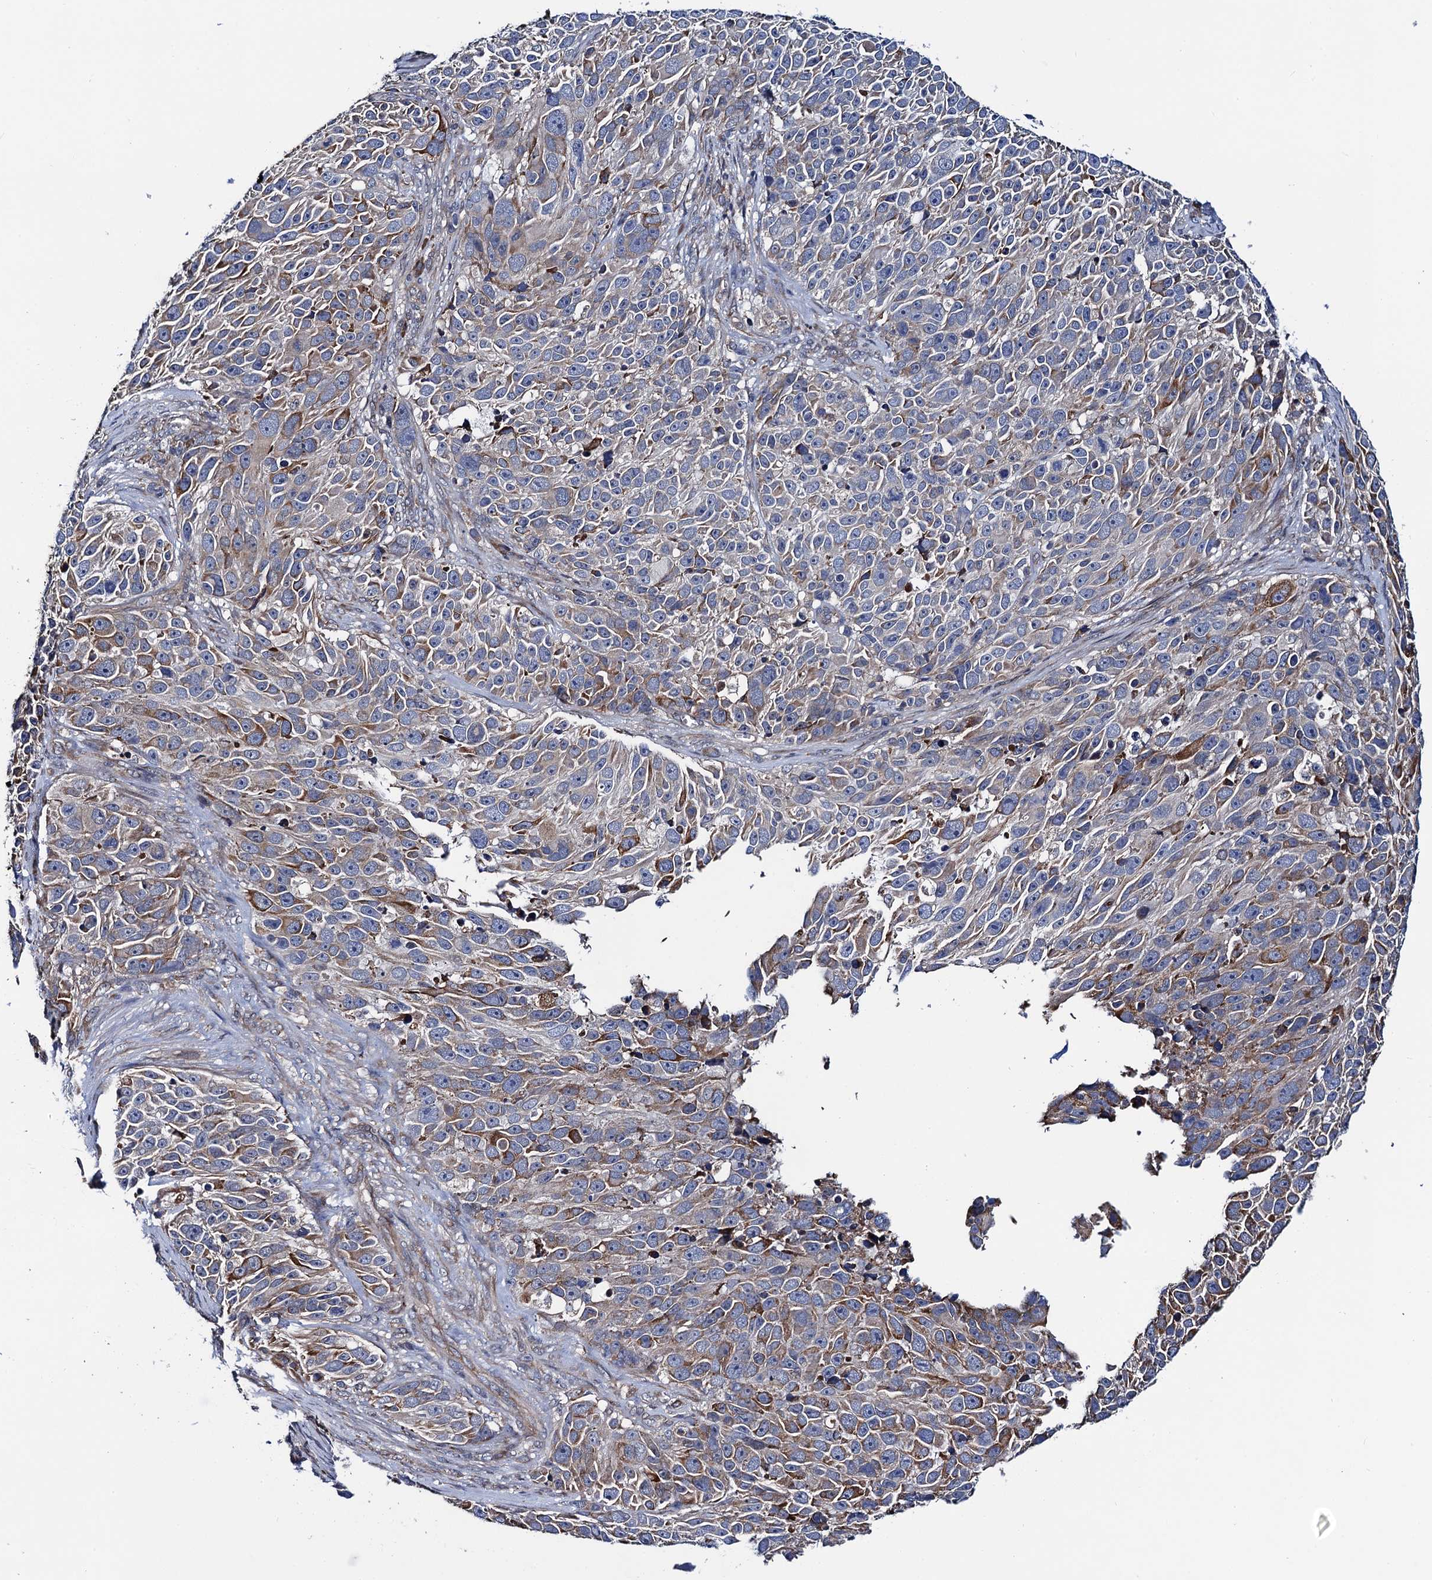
{"staining": {"intensity": "moderate", "quantity": "<25%", "location": "cytoplasmic/membranous"}, "tissue": "melanoma", "cell_type": "Tumor cells", "image_type": "cancer", "snomed": [{"axis": "morphology", "description": "Malignant melanoma, NOS"}, {"axis": "topography", "description": "Skin"}], "caption": "A high-resolution photomicrograph shows IHC staining of melanoma, which exhibits moderate cytoplasmic/membranous staining in about <25% of tumor cells. (DAB IHC with brightfield microscopy, high magnification).", "gene": "PGLS", "patient": {"sex": "male", "age": 84}}